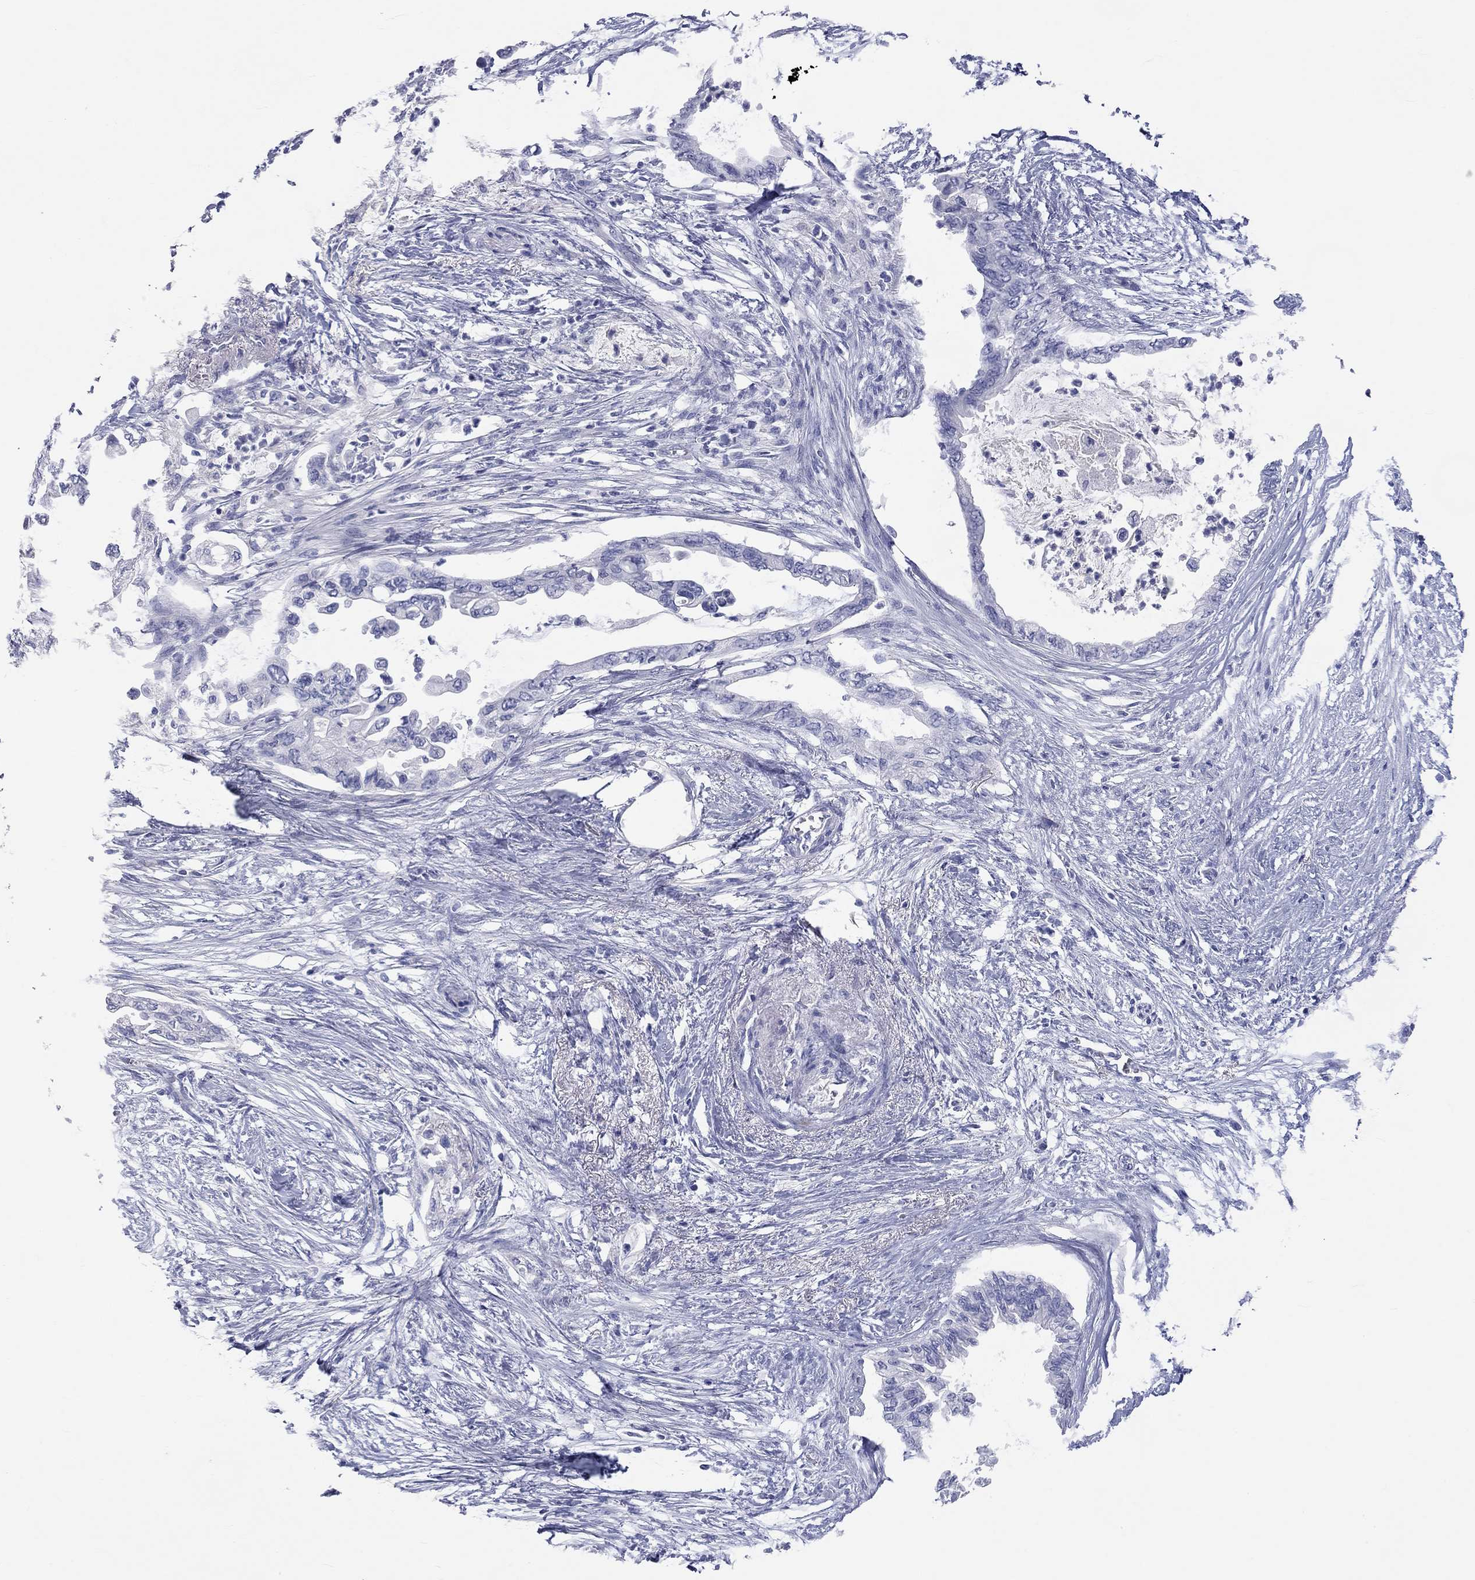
{"staining": {"intensity": "negative", "quantity": "none", "location": "none"}, "tissue": "pancreatic cancer", "cell_type": "Tumor cells", "image_type": "cancer", "snomed": [{"axis": "morphology", "description": "Normal tissue, NOS"}, {"axis": "morphology", "description": "Adenocarcinoma, NOS"}, {"axis": "topography", "description": "Pancreas"}, {"axis": "topography", "description": "Duodenum"}], "caption": "Protein analysis of adenocarcinoma (pancreatic) demonstrates no significant staining in tumor cells.", "gene": "PCDHGC5", "patient": {"sex": "female", "age": 60}}